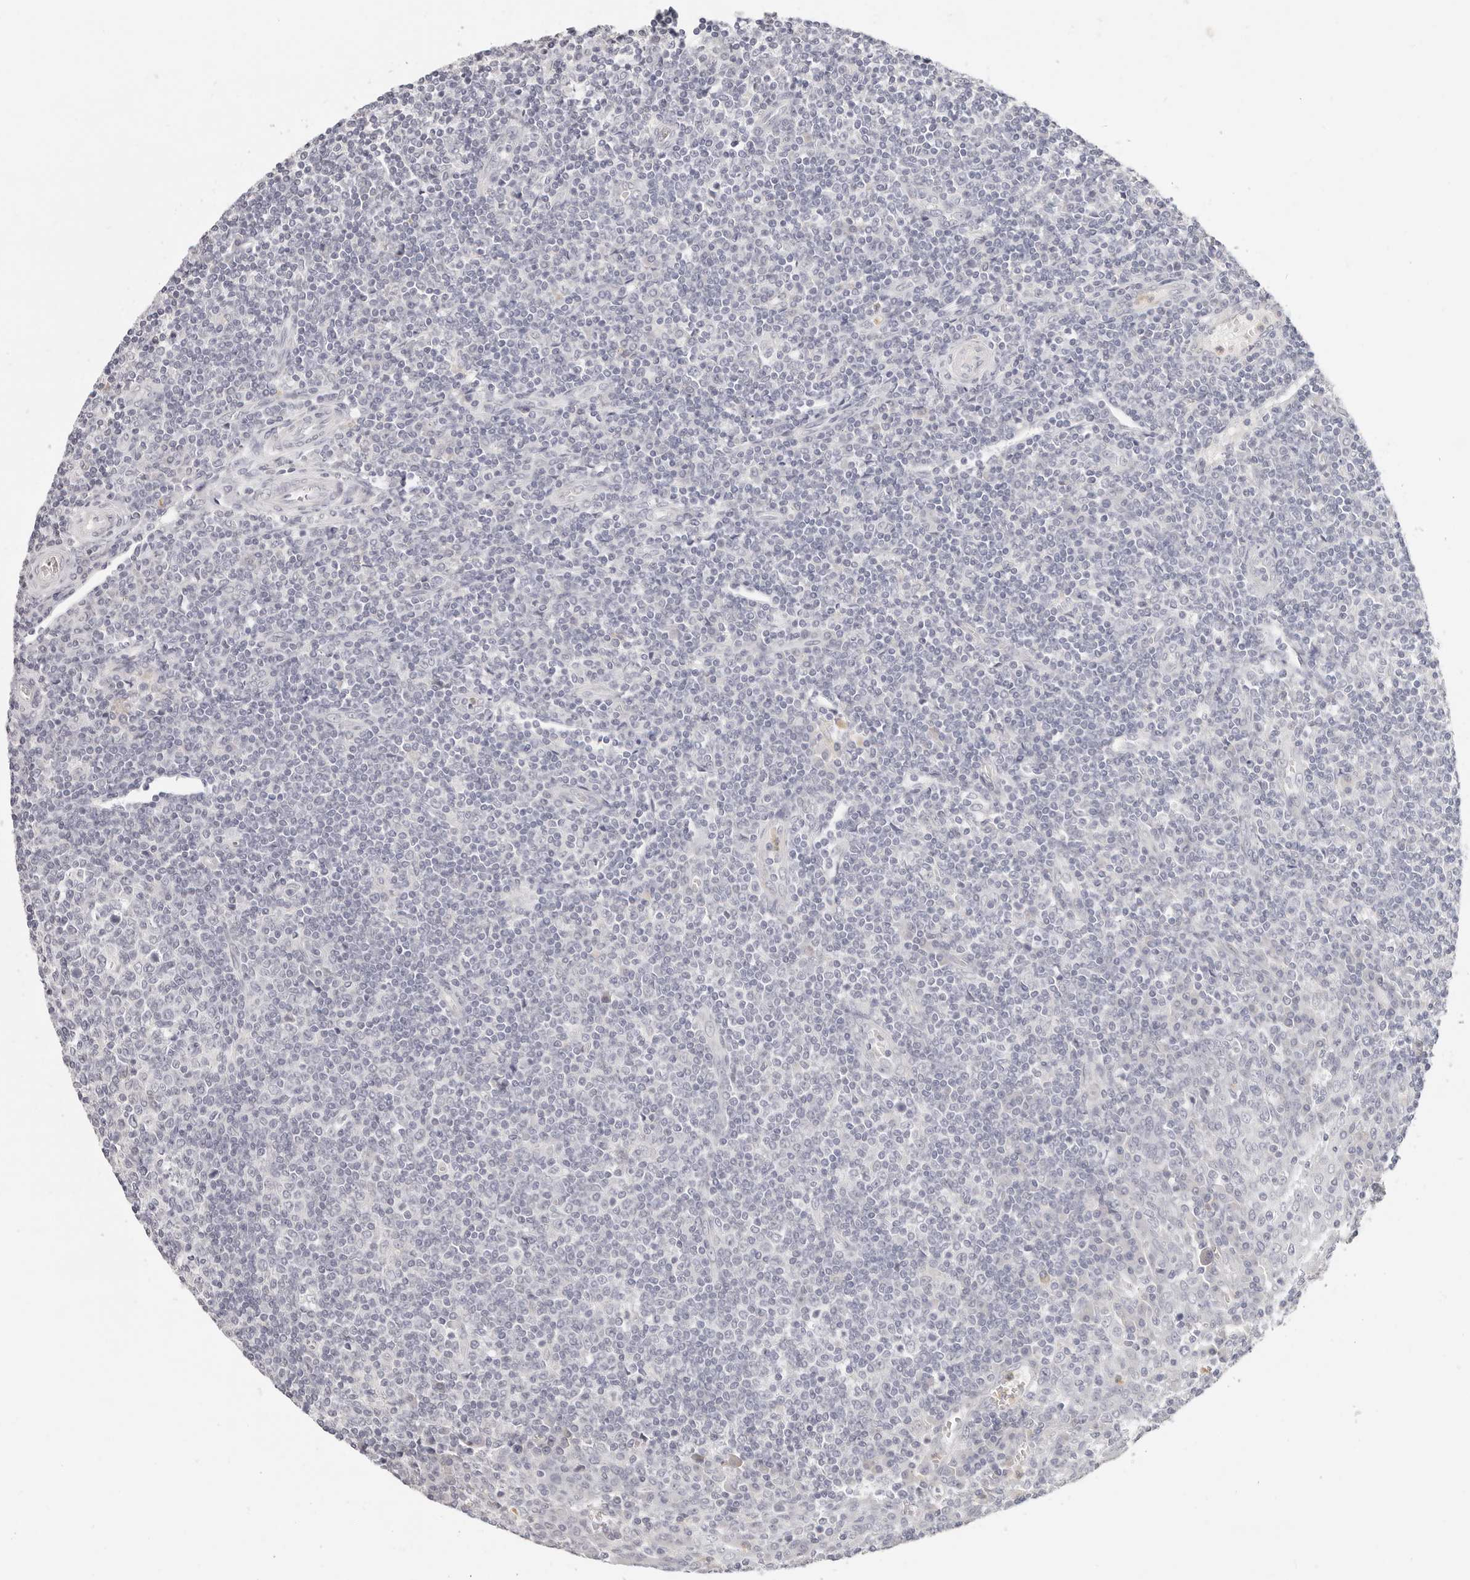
{"staining": {"intensity": "negative", "quantity": "none", "location": "none"}, "tissue": "tonsil", "cell_type": "Germinal center cells", "image_type": "normal", "snomed": [{"axis": "morphology", "description": "Normal tissue, NOS"}, {"axis": "topography", "description": "Tonsil"}], "caption": "Immunohistochemical staining of unremarkable human tonsil shows no significant staining in germinal center cells. Brightfield microscopy of IHC stained with DAB (3,3'-diaminobenzidine) (brown) and hematoxylin (blue), captured at high magnification.", "gene": "ASCL1", "patient": {"sex": "female", "age": 19}}